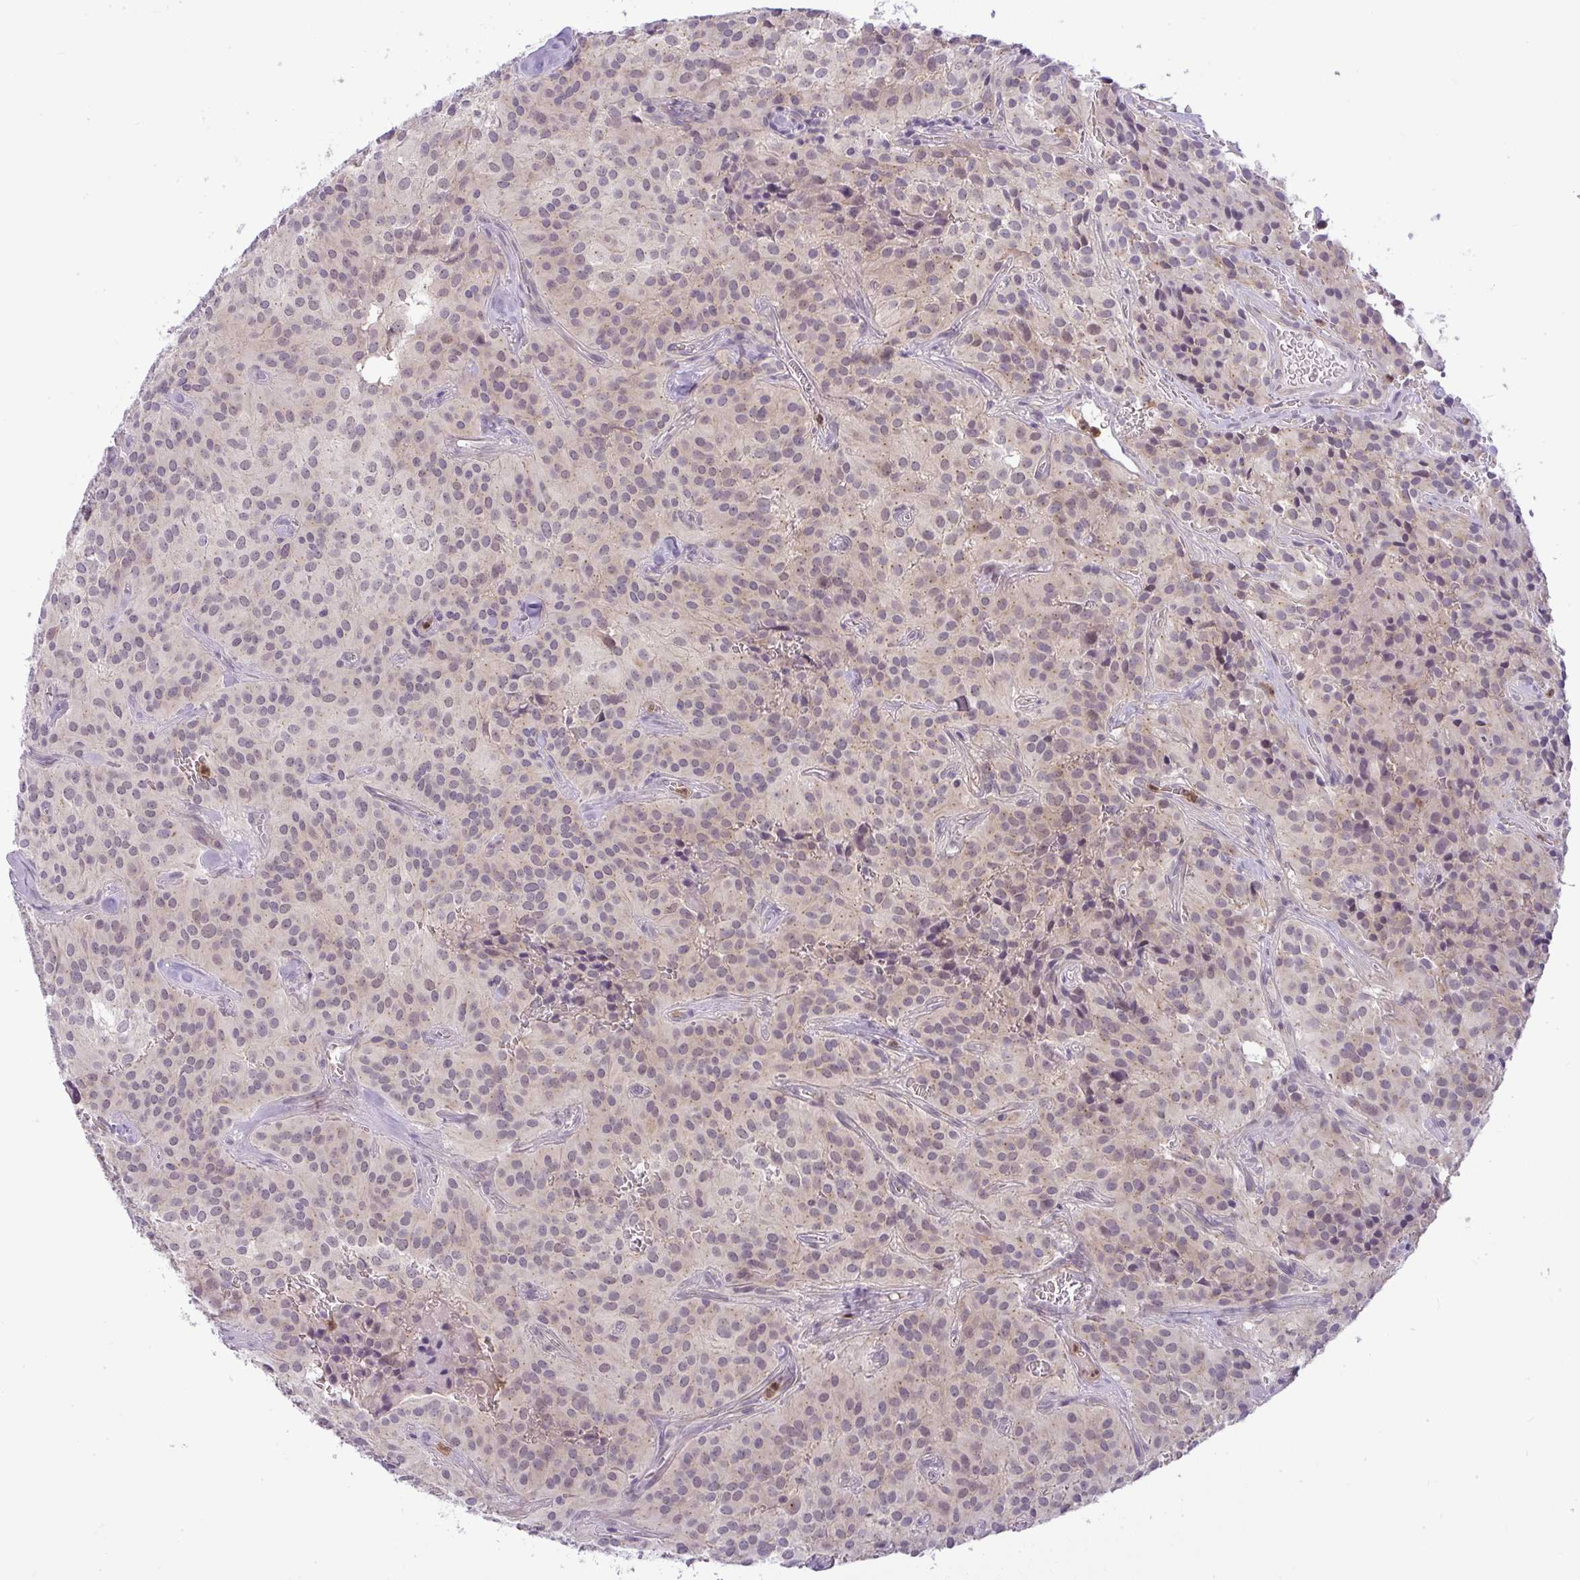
{"staining": {"intensity": "negative", "quantity": "none", "location": "none"}, "tissue": "glioma", "cell_type": "Tumor cells", "image_type": "cancer", "snomed": [{"axis": "morphology", "description": "Glioma, malignant, Low grade"}, {"axis": "topography", "description": "Brain"}], "caption": "IHC photomicrograph of human glioma stained for a protein (brown), which shows no expression in tumor cells. The staining is performed using DAB brown chromogen with nuclei counter-stained in using hematoxylin.", "gene": "DZIP1", "patient": {"sex": "male", "age": 42}}